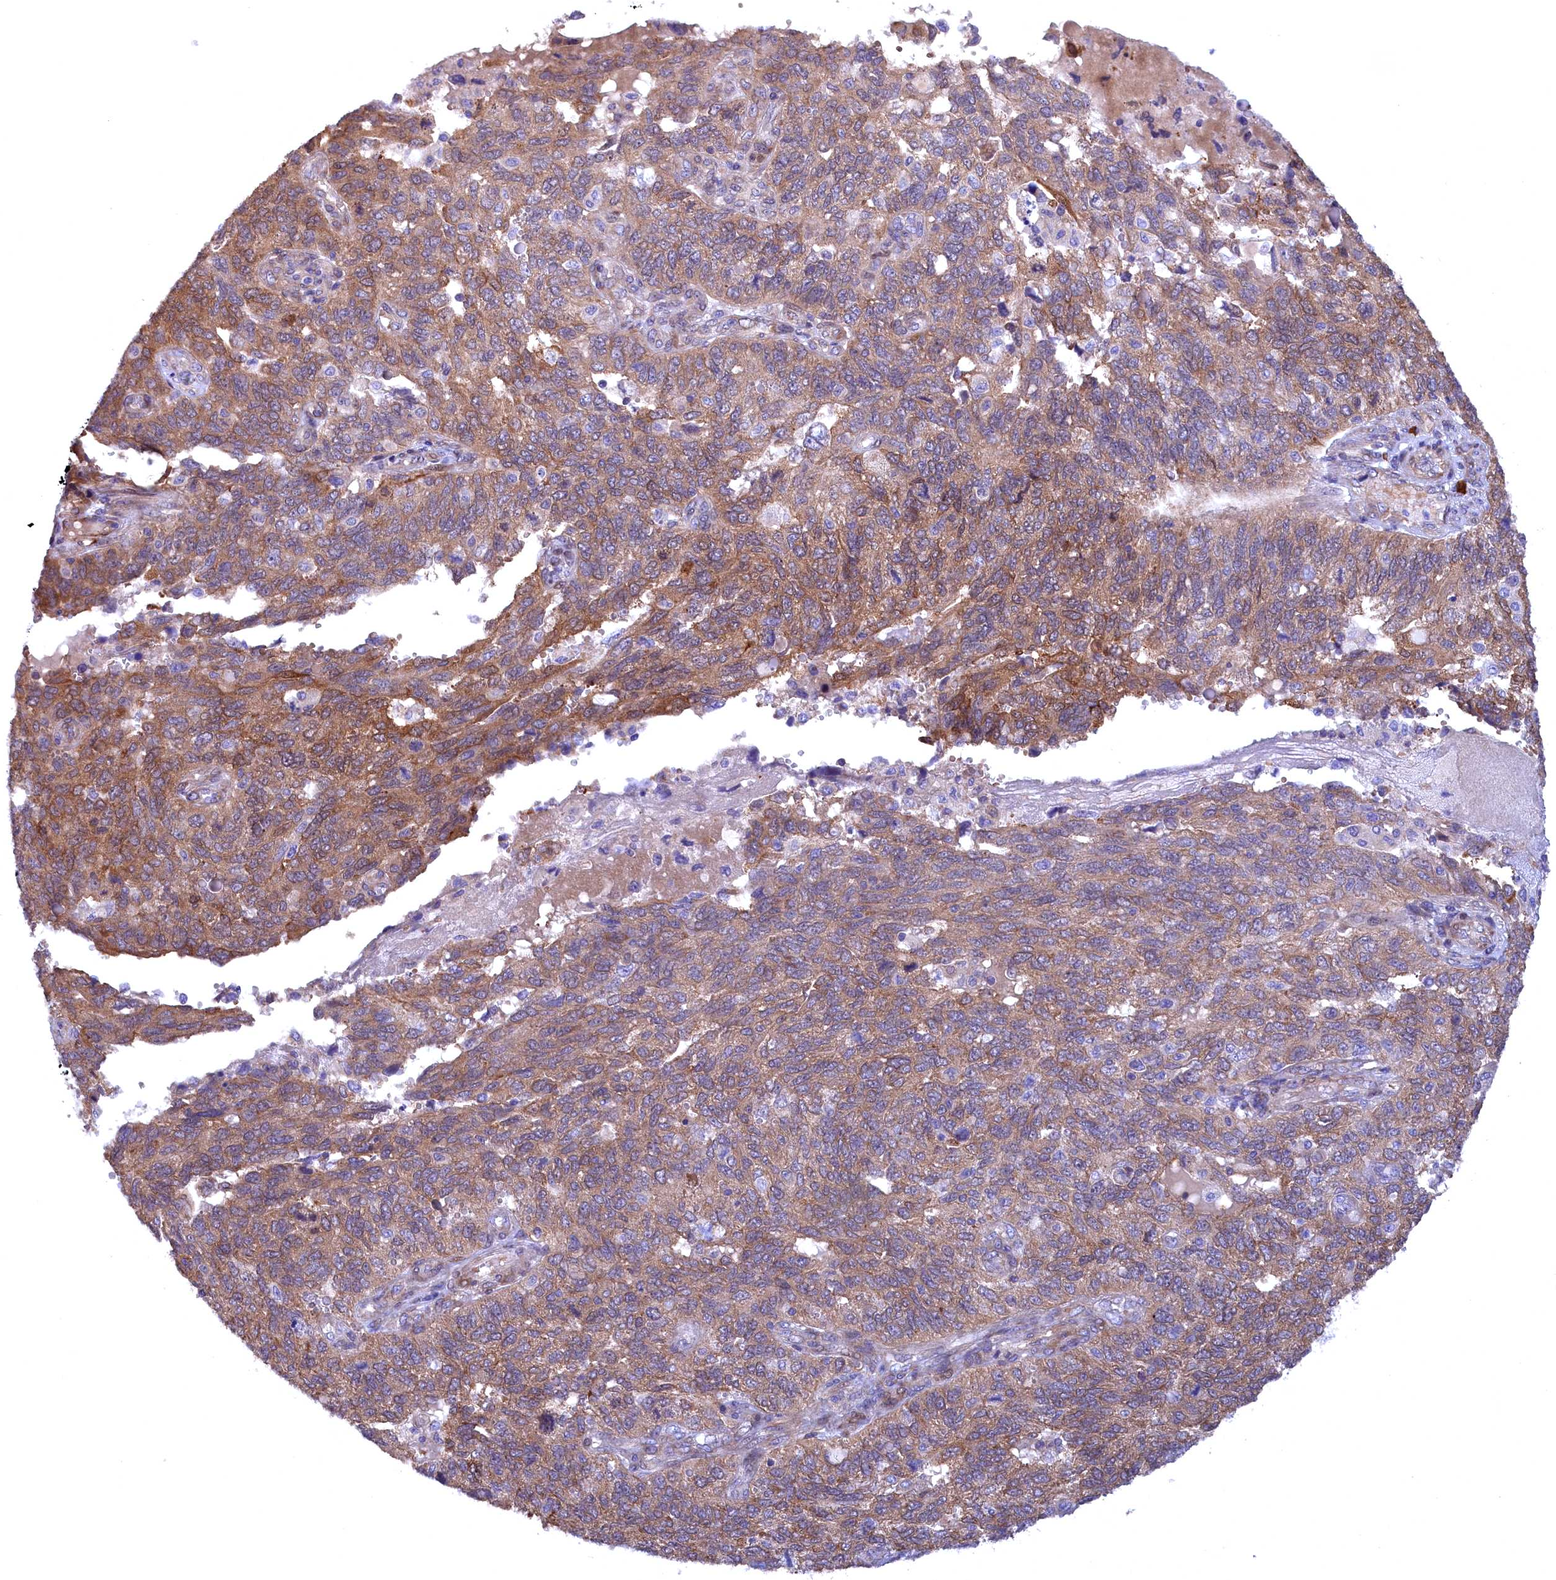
{"staining": {"intensity": "moderate", "quantity": ">75%", "location": "cytoplasmic/membranous"}, "tissue": "endometrial cancer", "cell_type": "Tumor cells", "image_type": "cancer", "snomed": [{"axis": "morphology", "description": "Adenocarcinoma, NOS"}, {"axis": "topography", "description": "Endometrium"}], "caption": "Immunohistochemistry photomicrograph of neoplastic tissue: human endometrial adenocarcinoma stained using immunohistochemistry displays medium levels of moderate protein expression localized specifically in the cytoplasmic/membranous of tumor cells, appearing as a cytoplasmic/membranous brown color.", "gene": "JPT2", "patient": {"sex": "female", "age": 66}}